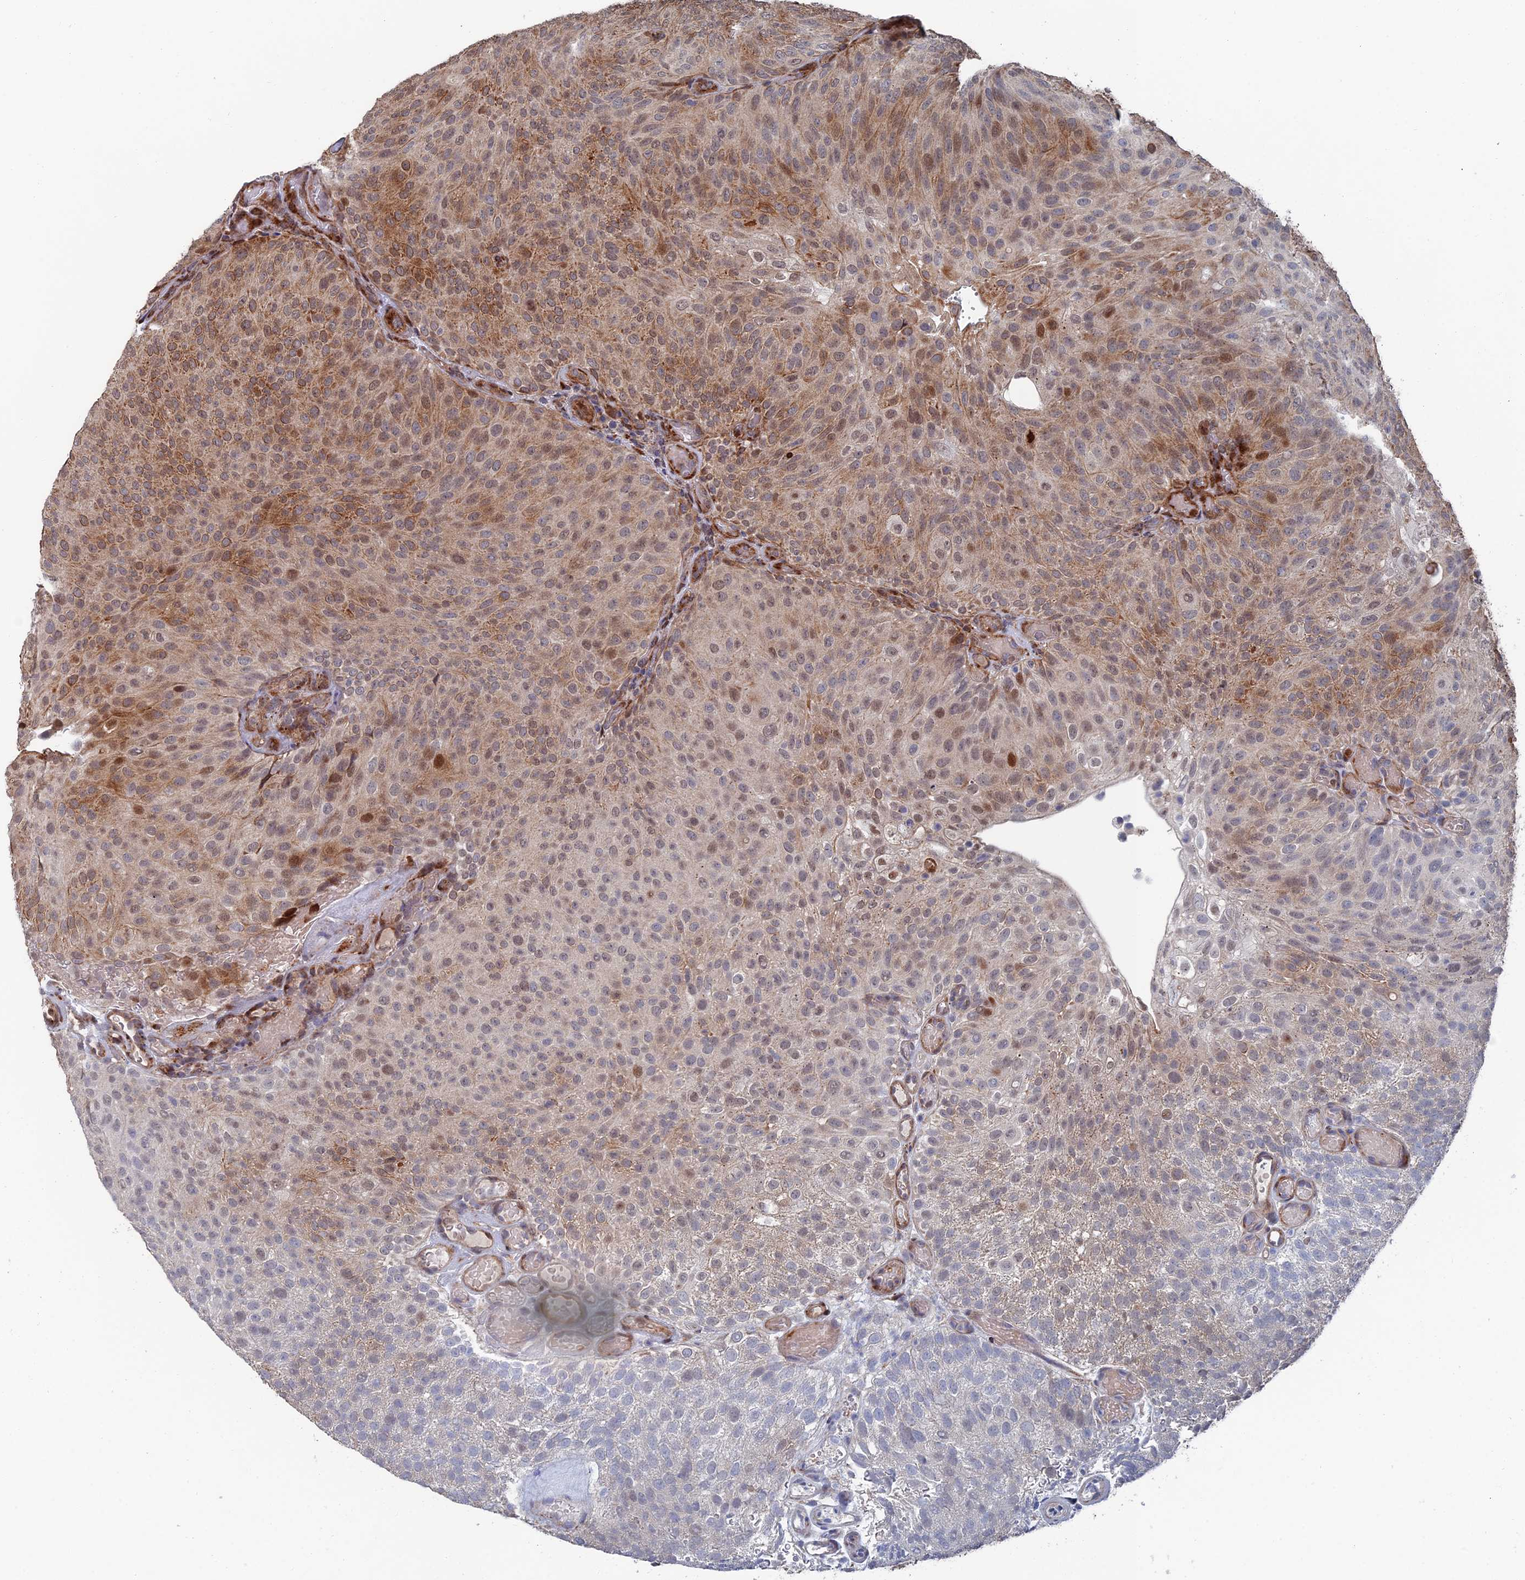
{"staining": {"intensity": "moderate", "quantity": "<25%", "location": "cytoplasmic/membranous,nuclear"}, "tissue": "urothelial cancer", "cell_type": "Tumor cells", "image_type": "cancer", "snomed": [{"axis": "morphology", "description": "Urothelial carcinoma, Low grade"}, {"axis": "topography", "description": "Urinary bladder"}], "caption": "This is an image of IHC staining of urothelial cancer, which shows moderate staining in the cytoplasmic/membranous and nuclear of tumor cells.", "gene": "GTF2IRD1", "patient": {"sex": "male", "age": 78}}